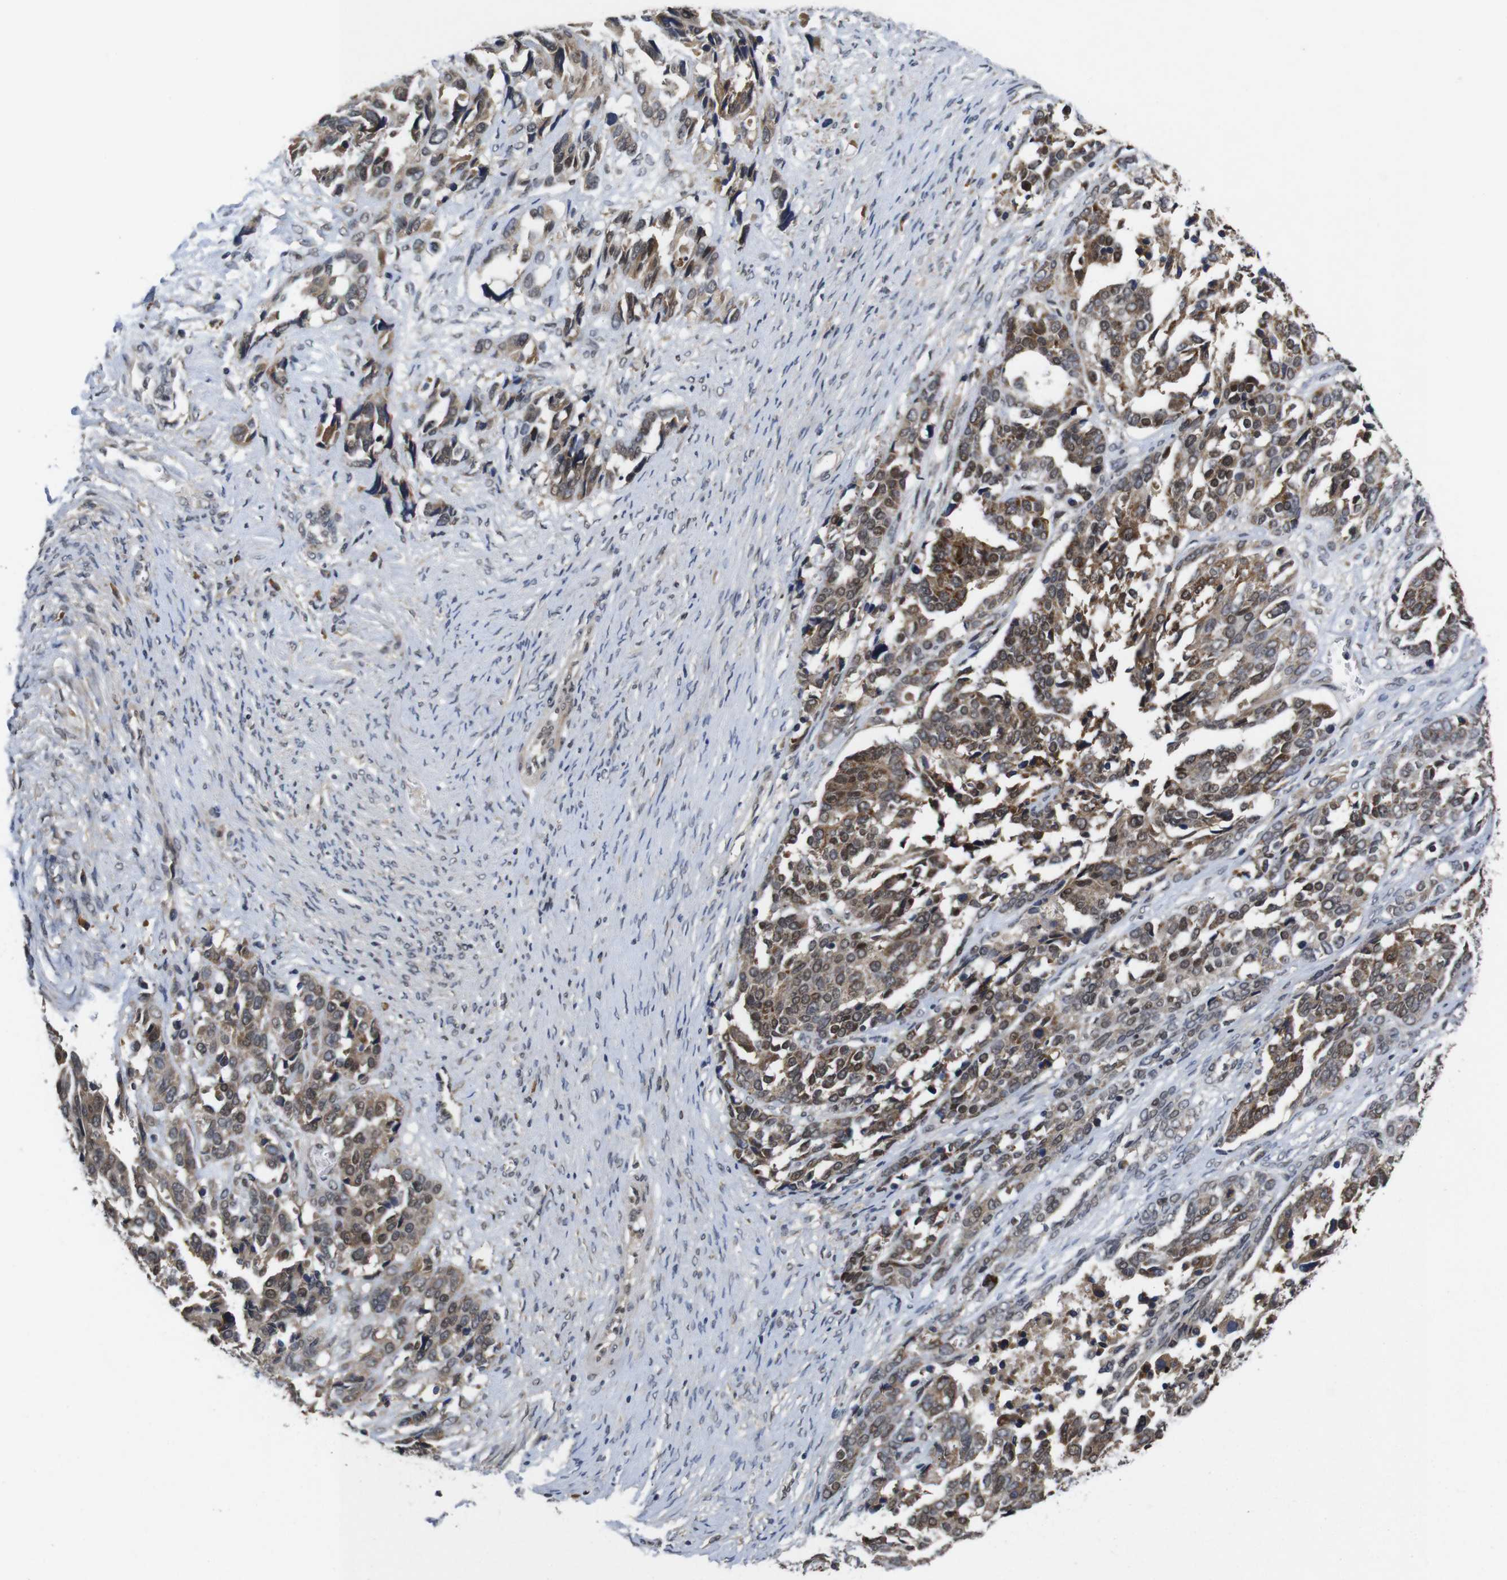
{"staining": {"intensity": "moderate", "quantity": ">75%", "location": "cytoplasmic/membranous,nuclear"}, "tissue": "ovarian cancer", "cell_type": "Tumor cells", "image_type": "cancer", "snomed": [{"axis": "morphology", "description": "Cystadenocarcinoma, serous, NOS"}, {"axis": "topography", "description": "Ovary"}], "caption": "Serous cystadenocarcinoma (ovarian) tissue displays moderate cytoplasmic/membranous and nuclear staining in about >75% of tumor cells, visualized by immunohistochemistry.", "gene": "ZBTB46", "patient": {"sex": "female", "age": 44}}